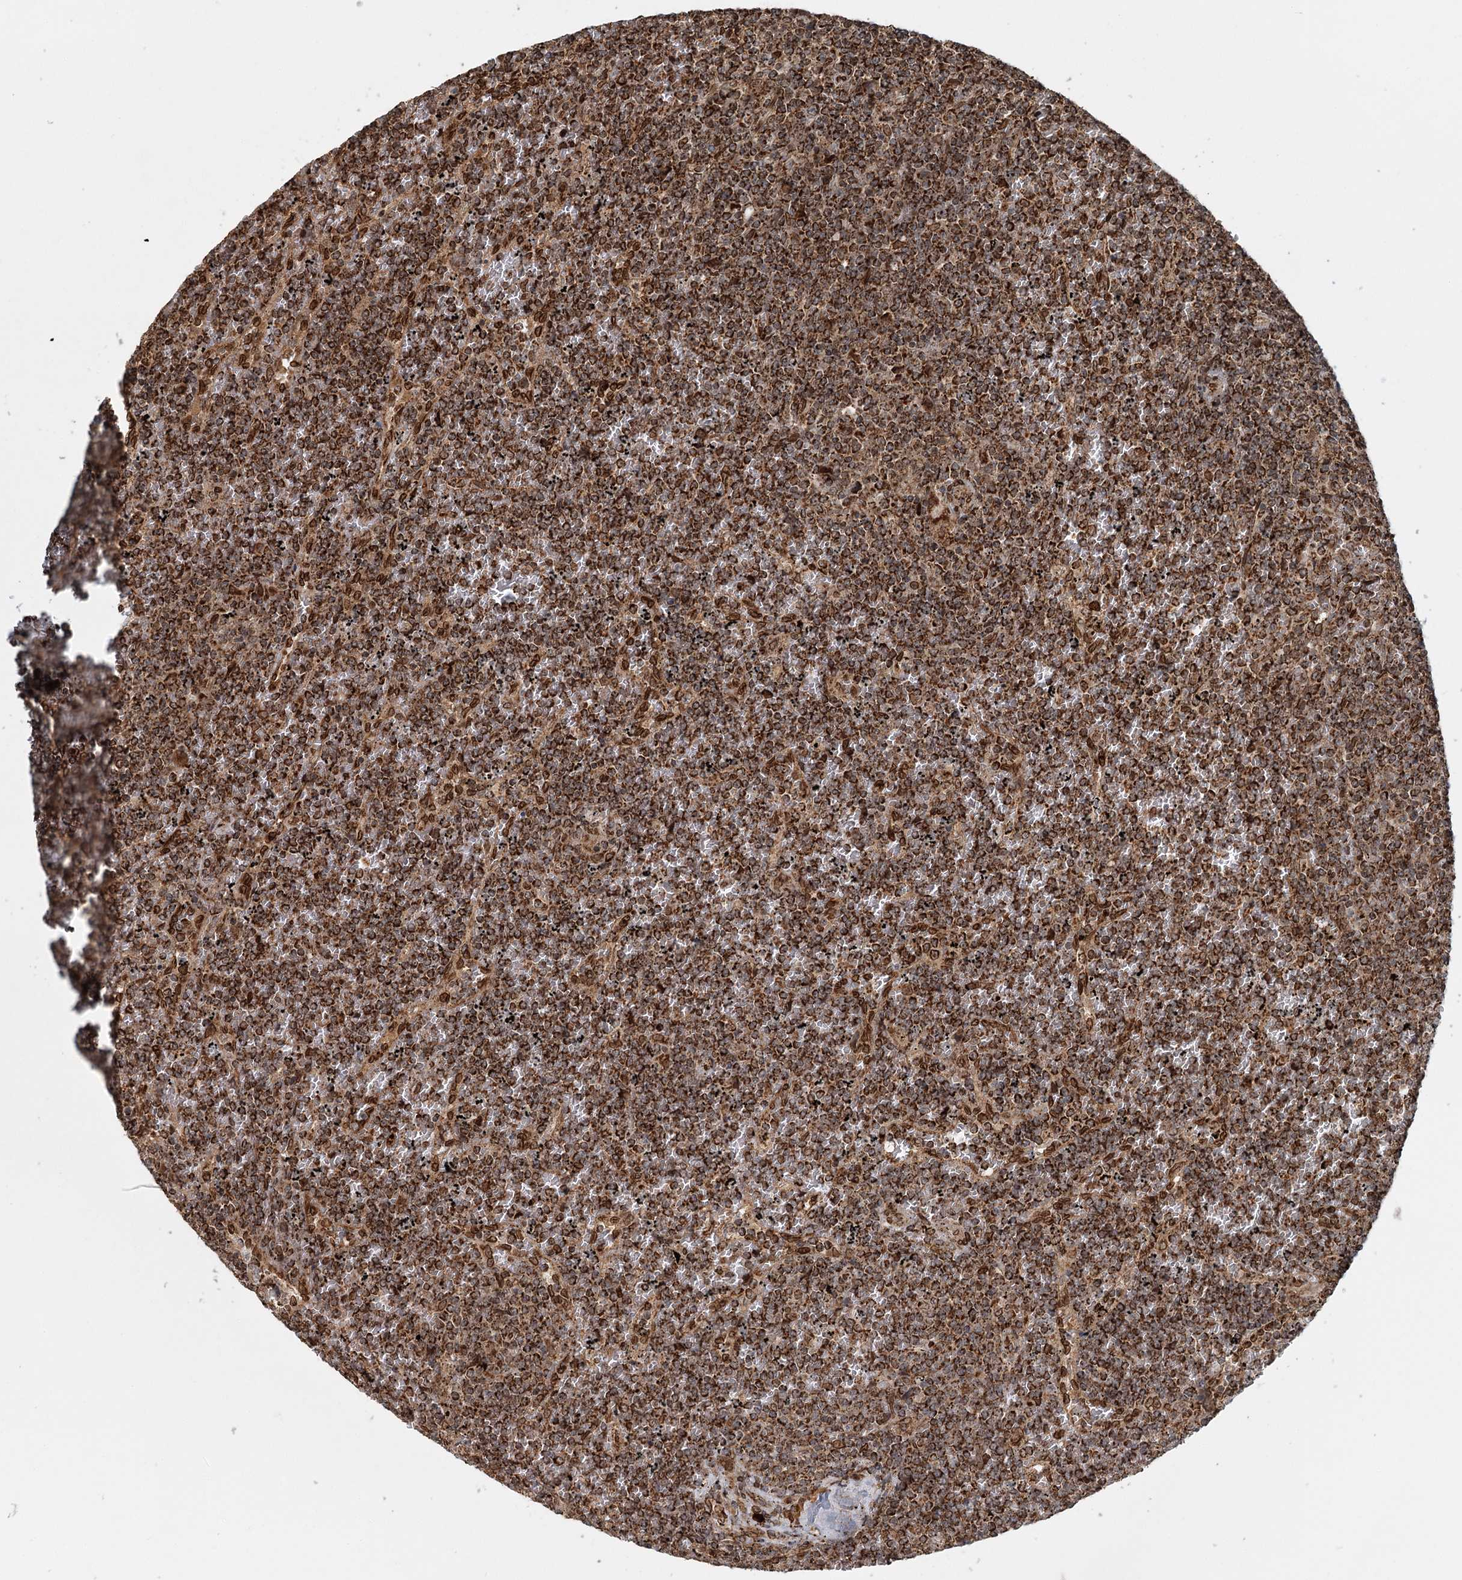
{"staining": {"intensity": "strong", "quantity": ">75%", "location": "cytoplasmic/membranous"}, "tissue": "lymphoma", "cell_type": "Tumor cells", "image_type": "cancer", "snomed": [{"axis": "morphology", "description": "Malignant lymphoma, non-Hodgkin's type, Low grade"}, {"axis": "topography", "description": "Spleen"}], "caption": "A brown stain shows strong cytoplasmic/membranous expression of a protein in human lymphoma tumor cells.", "gene": "BCKDHA", "patient": {"sex": "female", "age": 19}}